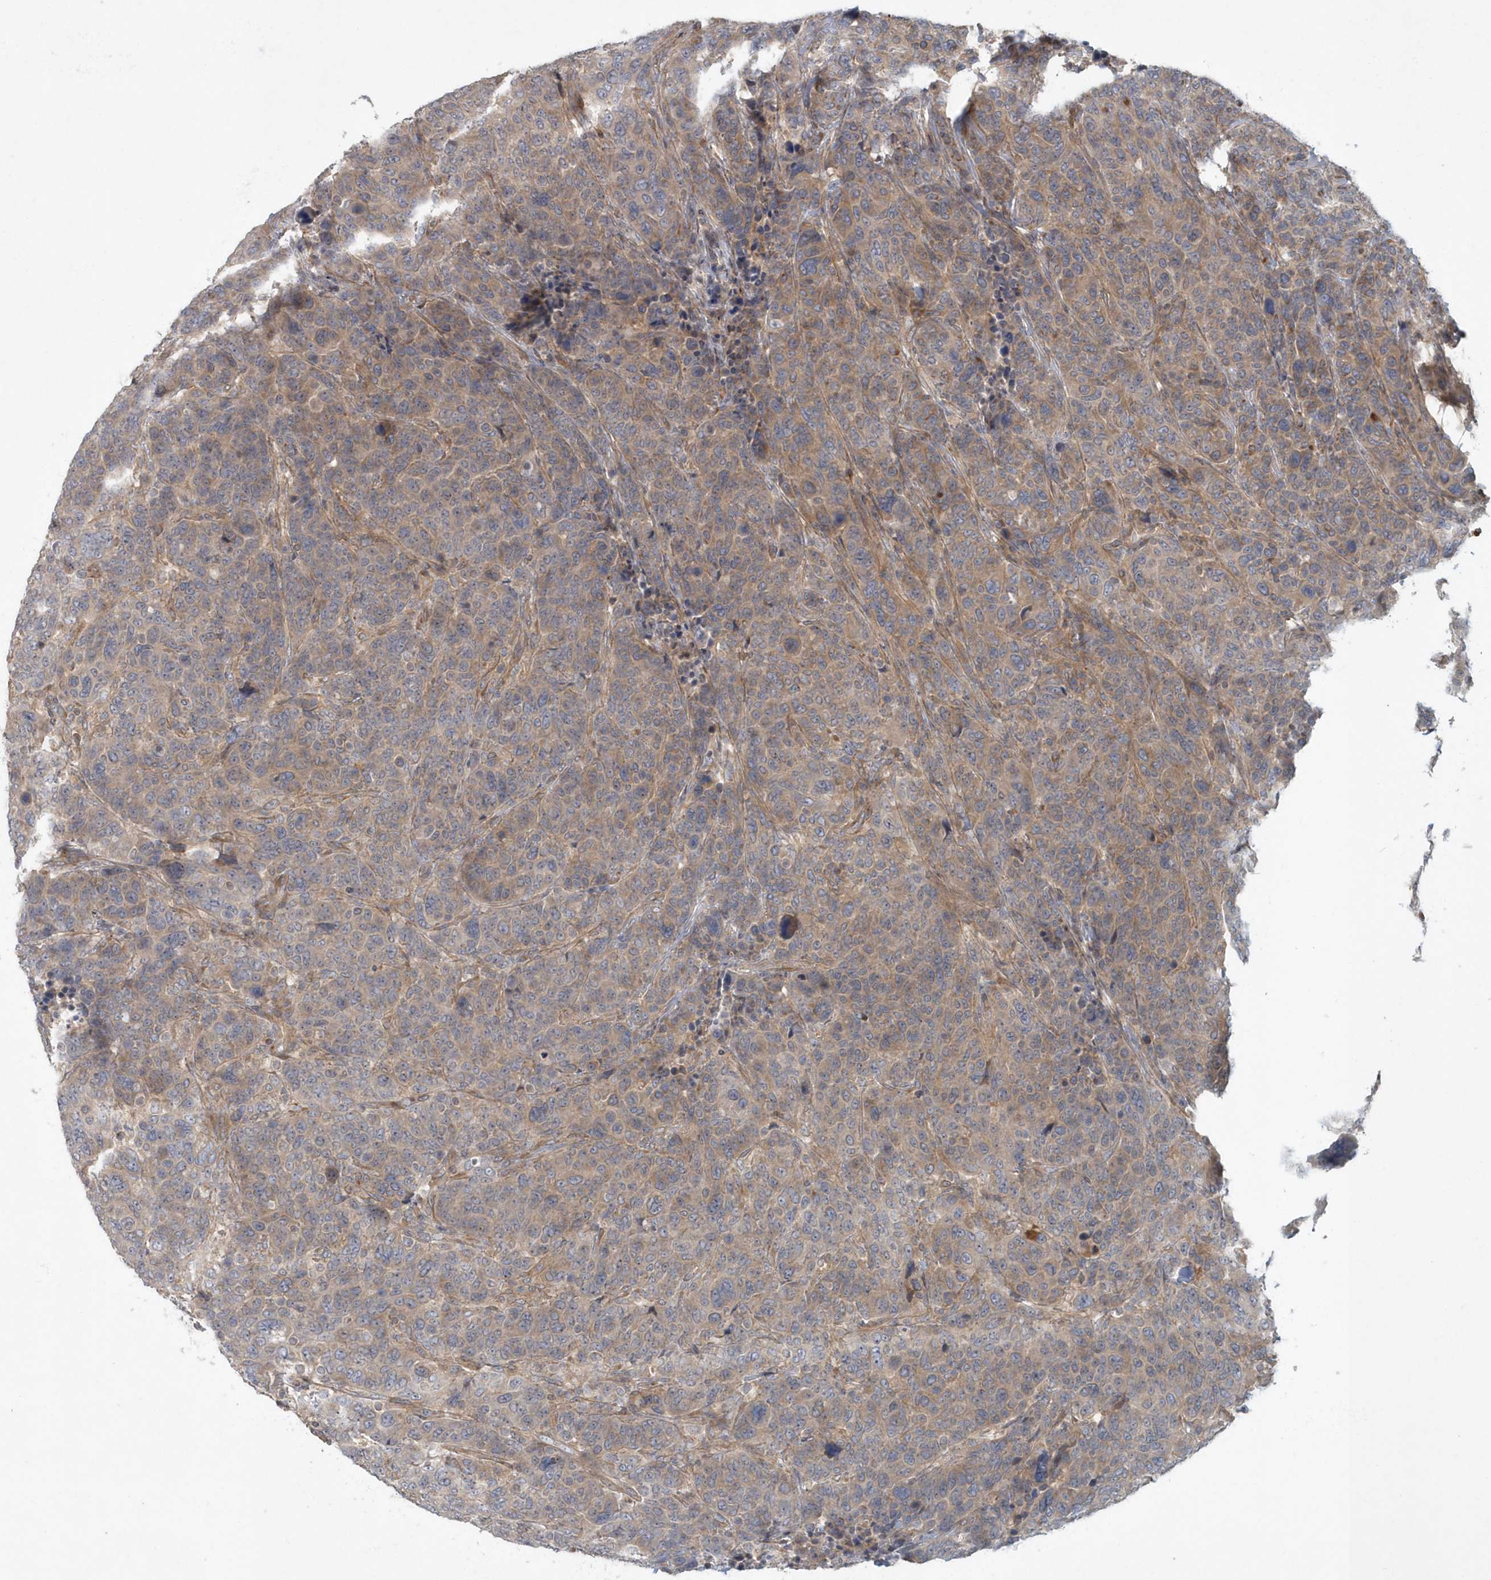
{"staining": {"intensity": "weak", "quantity": ">75%", "location": "cytoplasmic/membranous"}, "tissue": "breast cancer", "cell_type": "Tumor cells", "image_type": "cancer", "snomed": [{"axis": "morphology", "description": "Duct carcinoma"}, {"axis": "topography", "description": "Breast"}], "caption": "Protein expression analysis of breast cancer exhibits weak cytoplasmic/membranous expression in about >75% of tumor cells.", "gene": "ARHGEF38", "patient": {"sex": "female", "age": 37}}